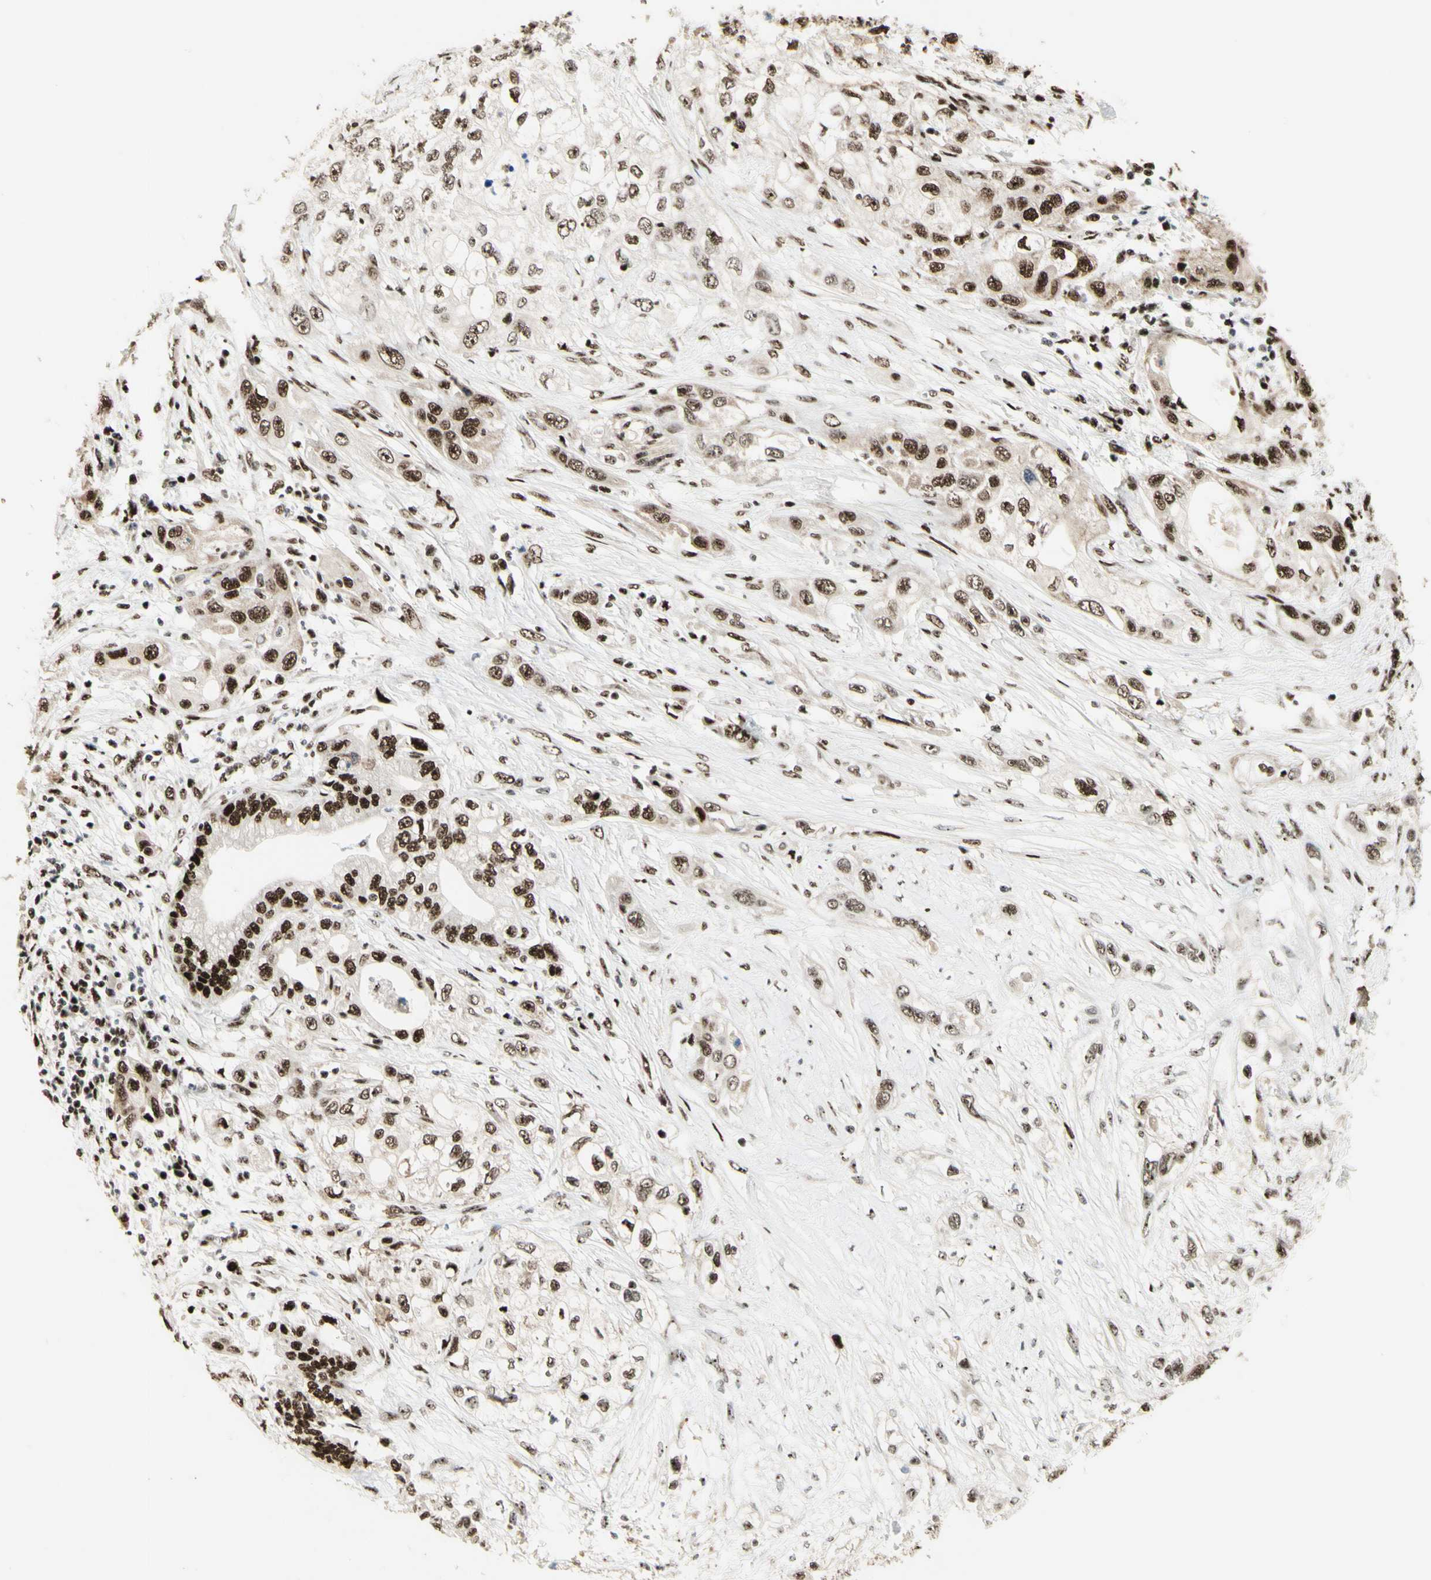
{"staining": {"intensity": "strong", "quantity": ">75%", "location": "nuclear"}, "tissue": "pancreatic cancer", "cell_type": "Tumor cells", "image_type": "cancer", "snomed": [{"axis": "morphology", "description": "Adenocarcinoma, NOS"}, {"axis": "topography", "description": "Pancreas"}], "caption": "Pancreatic cancer (adenocarcinoma) stained with a protein marker exhibits strong staining in tumor cells.", "gene": "DHX9", "patient": {"sex": "female", "age": 70}}